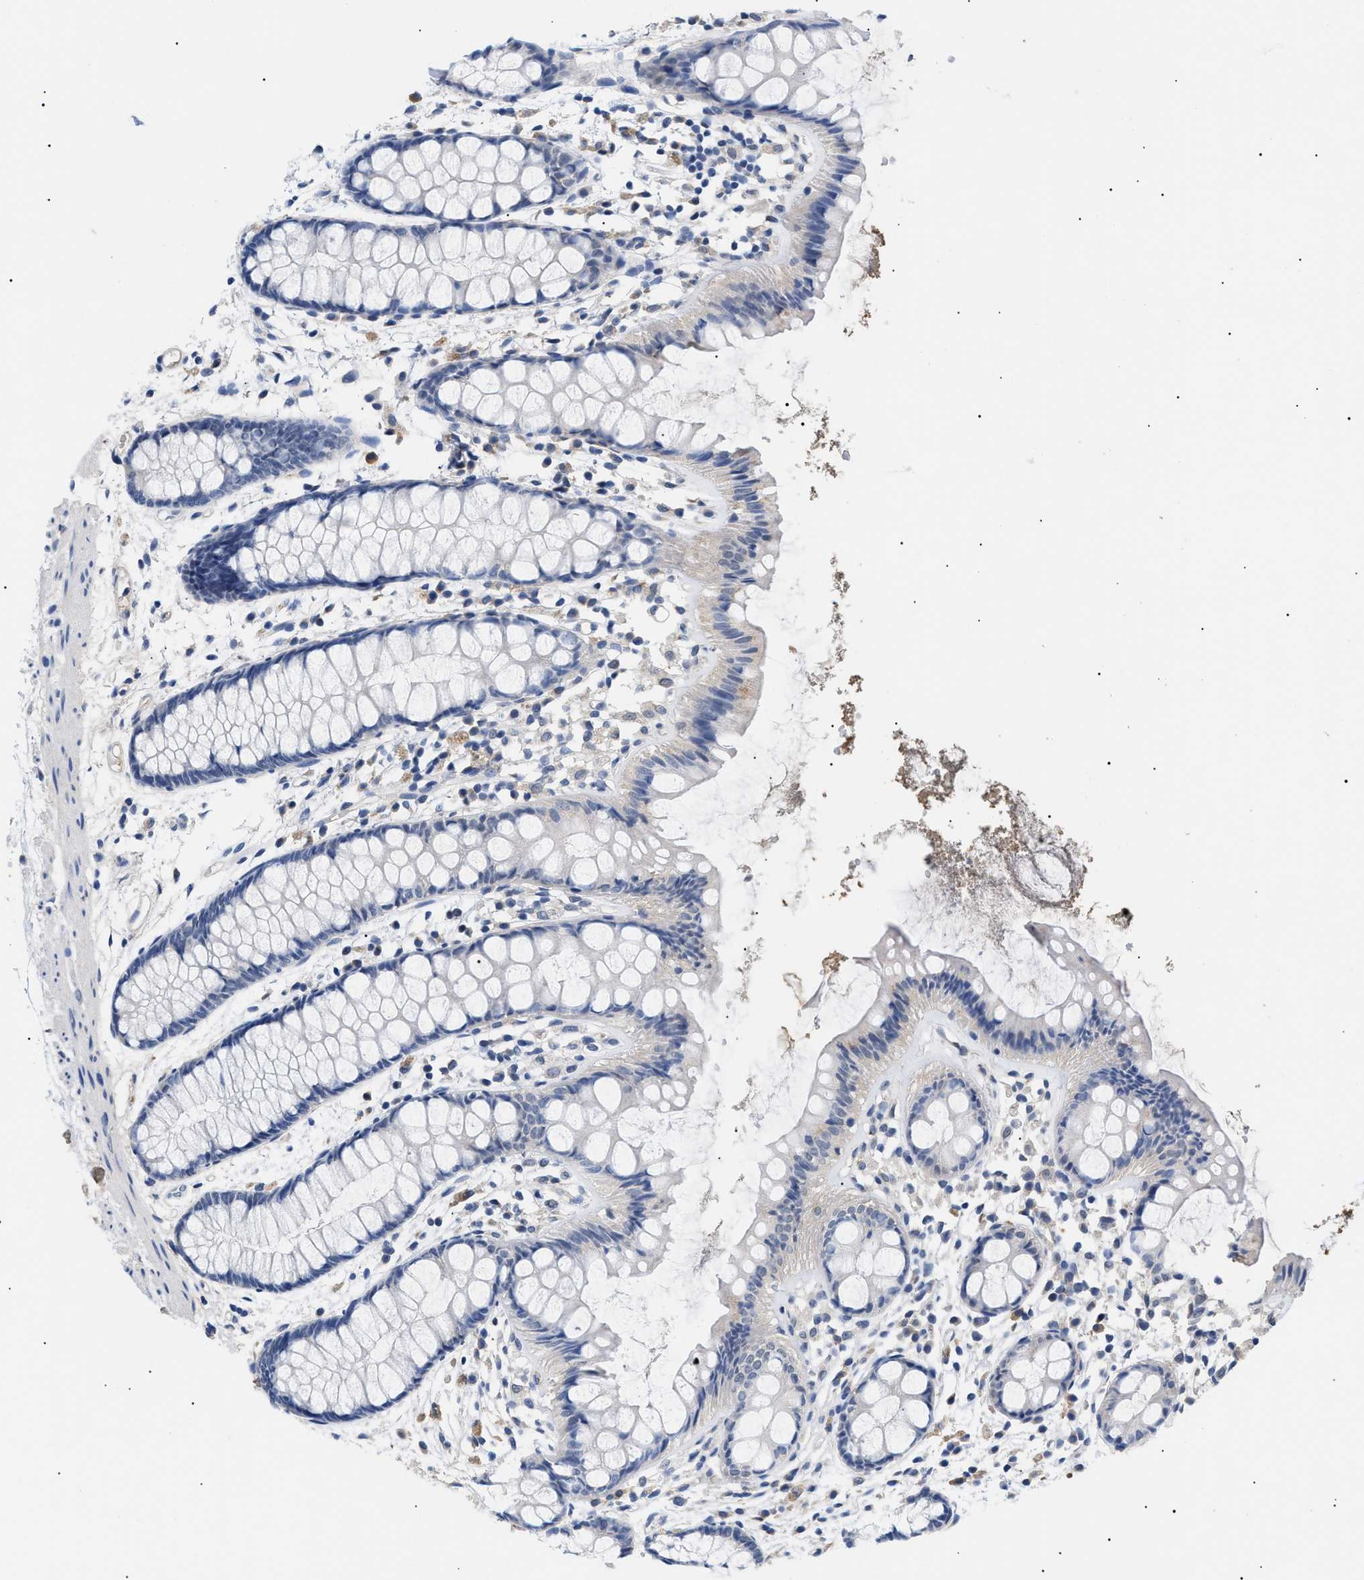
{"staining": {"intensity": "negative", "quantity": "none", "location": "none"}, "tissue": "rectum", "cell_type": "Glandular cells", "image_type": "normal", "snomed": [{"axis": "morphology", "description": "Normal tissue, NOS"}, {"axis": "topography", "description": "Rectum"}], "caption": "Immunohistochemical staining of unremarkable rectum reveals no significant expression in glandular cells.", "gene": "PRRT2", "patient": {"sex": "female", "age": 66}}